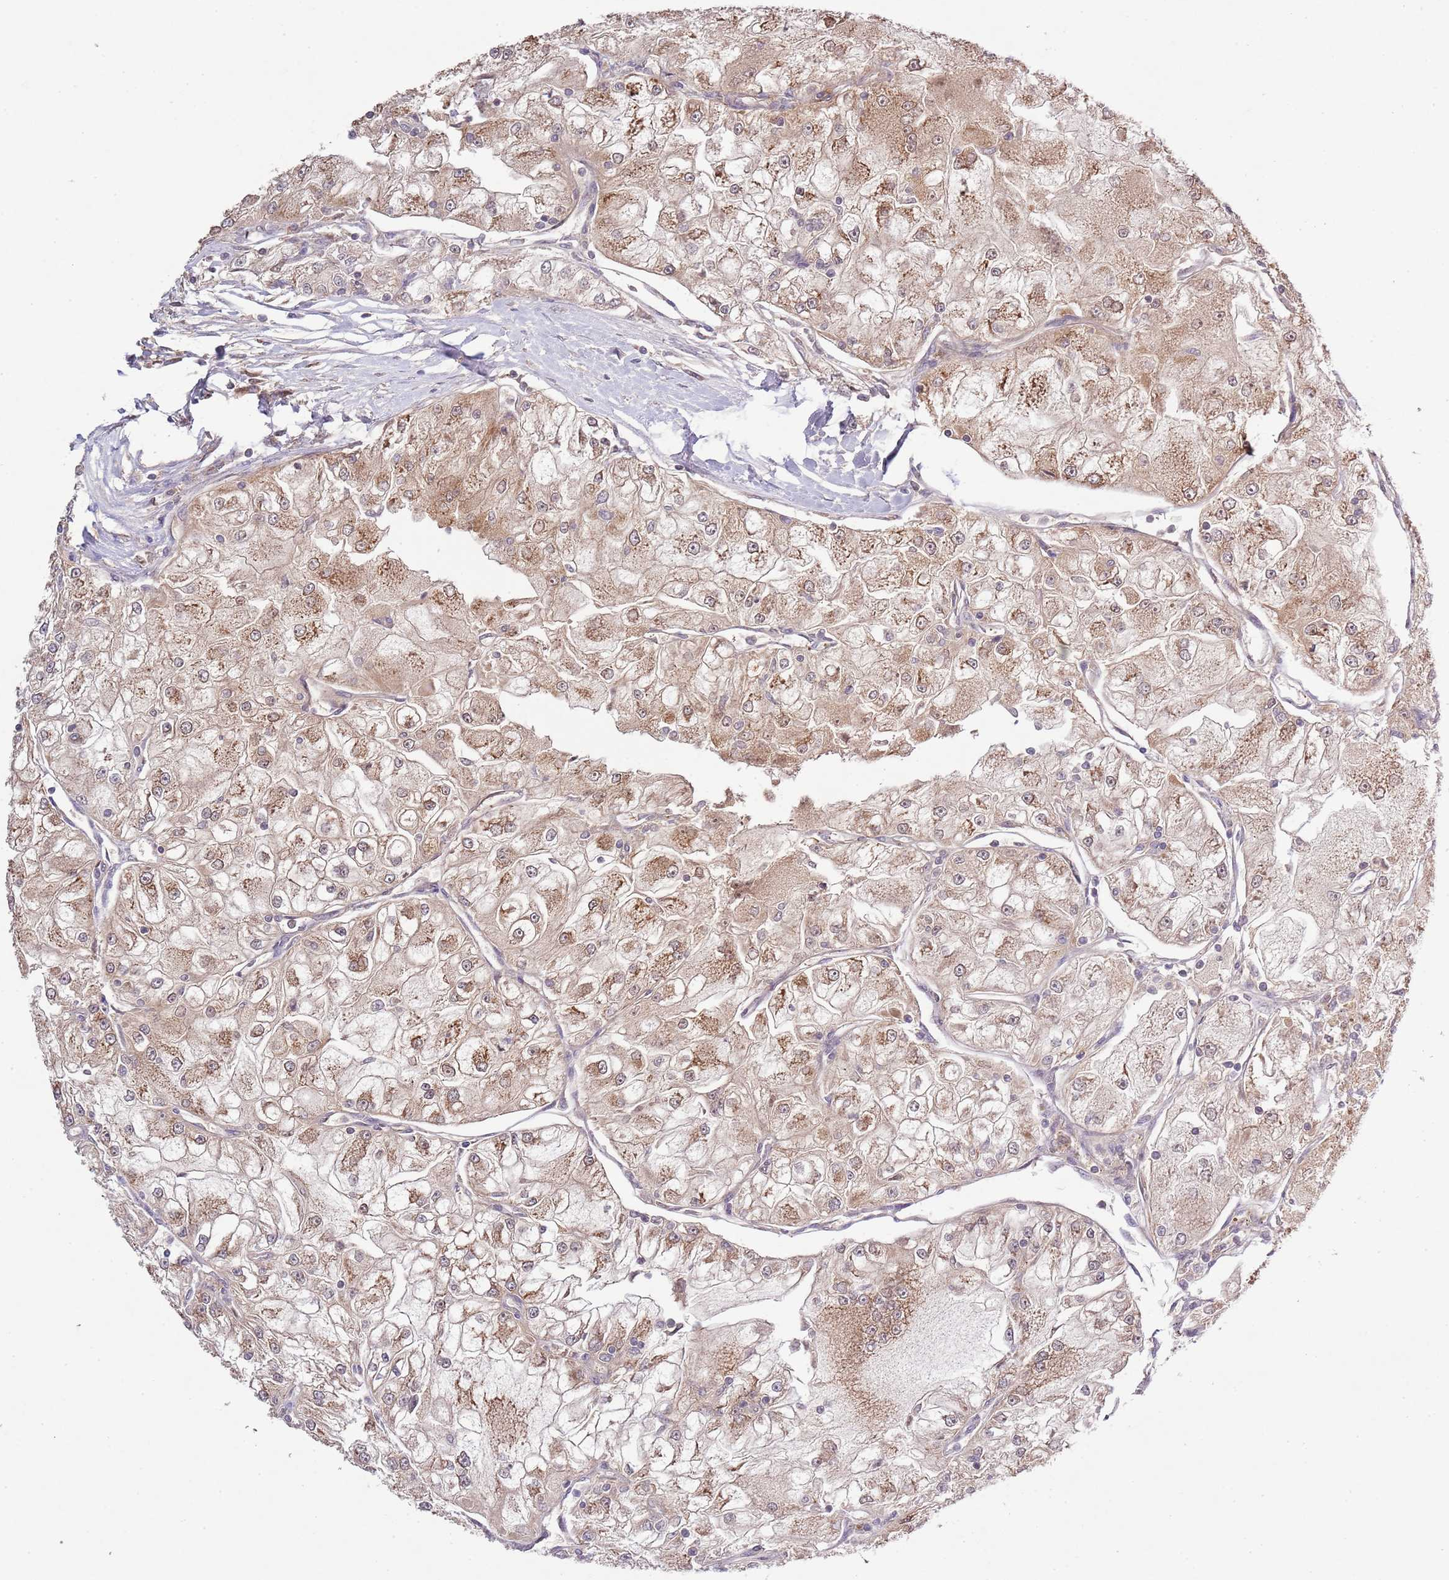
{"staining": {"intensity": "moderate", "quantity": ">75%", "location": "cytoplasmic/membranous"}, "tissue": "renal cancer", "cell_type": "Tumor cells", "image_type": "cancer", "snomed": [{"axis": "morphology", "description": "Adenocarcinoma, NOS"}, {"axis": "topography", "description": "Kidney"}], "caption": "Human renal adenocarcinoma stained for a protein (brown) displays moderate cytoplasmic/membranous positive staining in about >75% of tumor cells.", "gene": "IVD", "patient": {"sex": "female", "age": 72}}